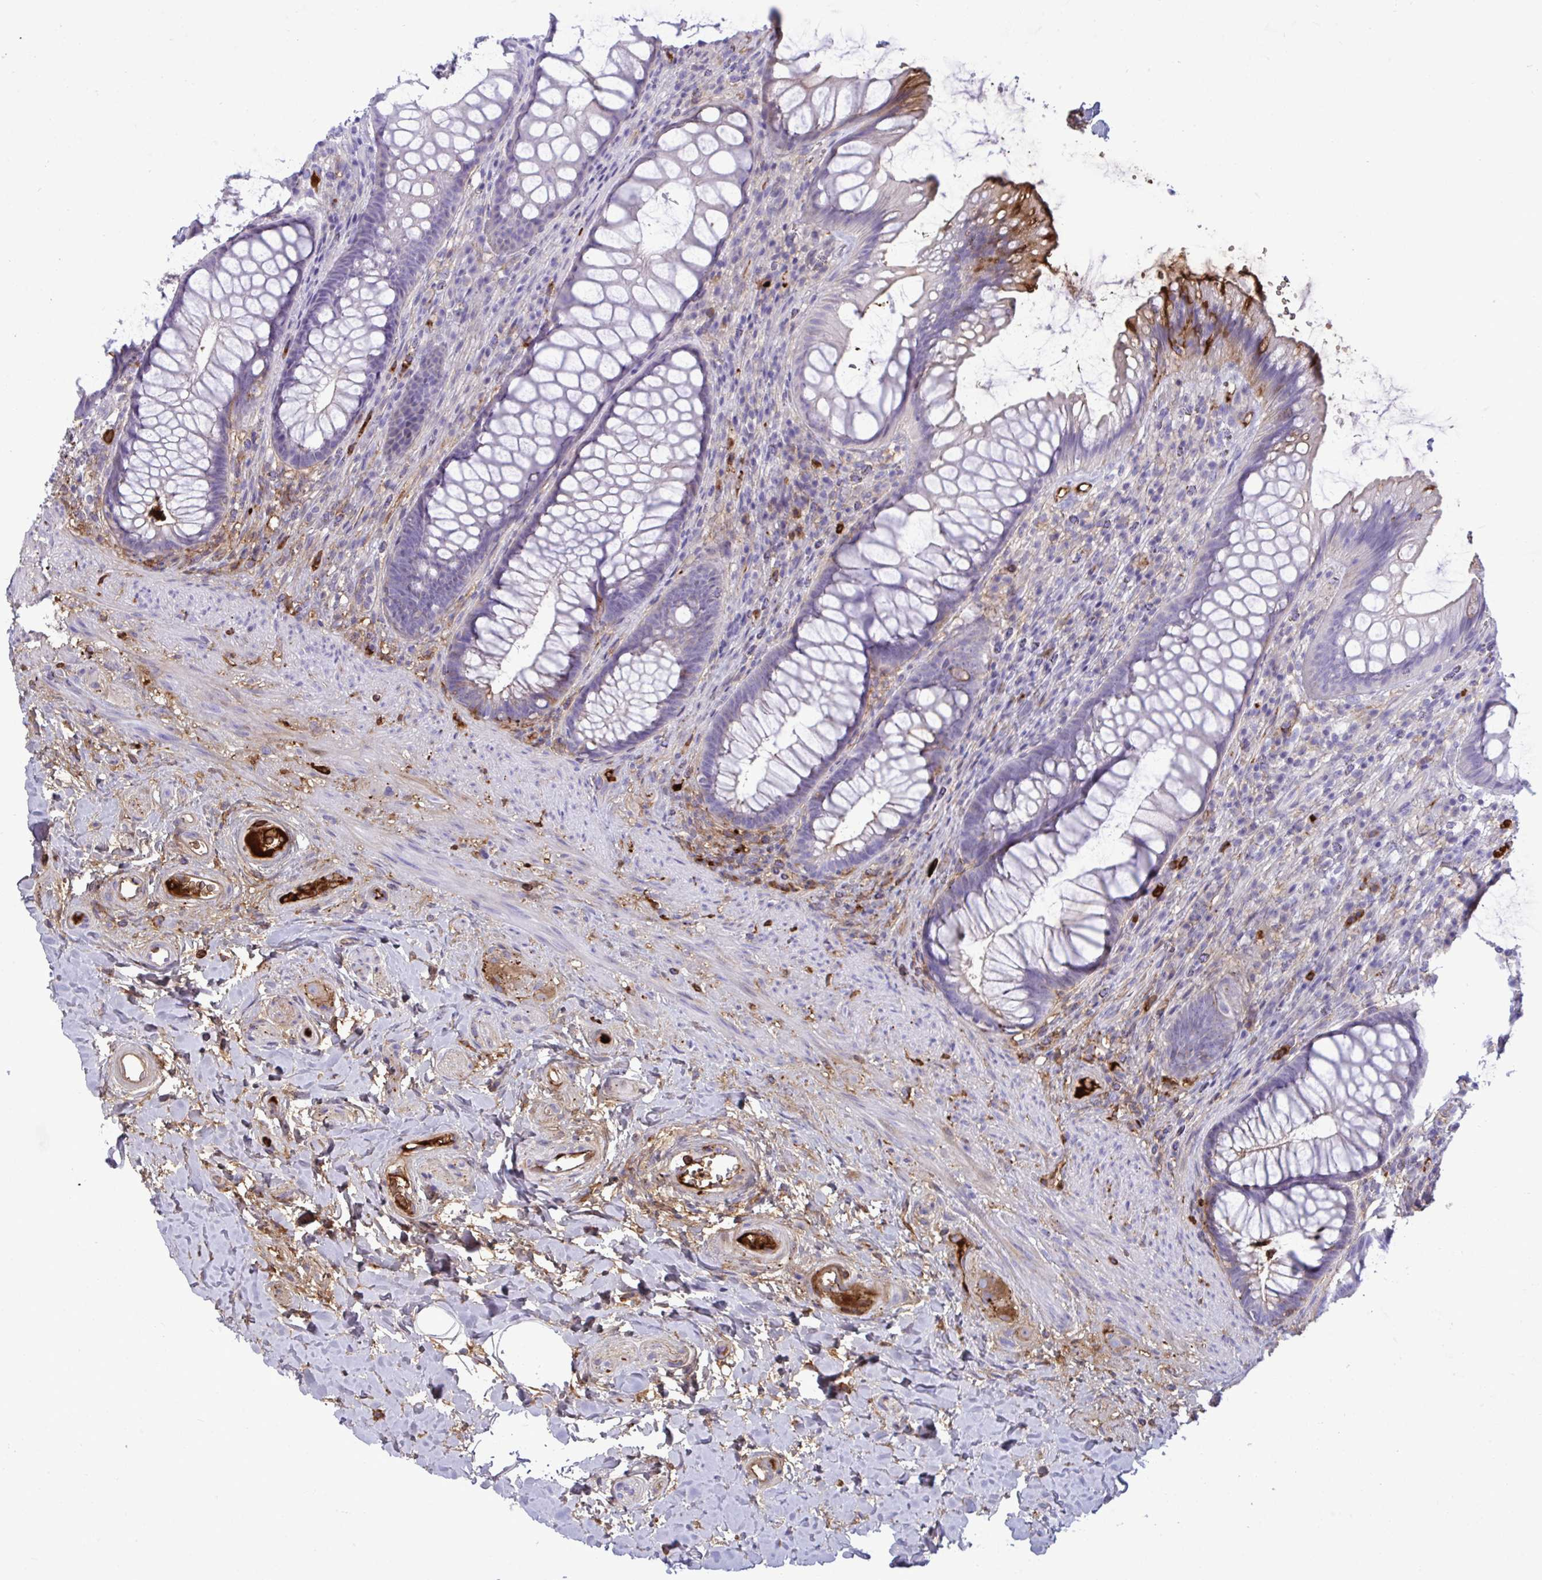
{"staining": {"intensity": "strong", "quantity": "<25%", "location": "cytoplasmic/membranous"}, "tissue": "rectum", "cell_type": "Glandular cells", "image_type": "normal", "snomed": [{"axis": "morphology", "description": "Normal tissue, NOS"}, {"axis": "topography", "description": "Rectum"}], "caption": "DAB (3,3'-diaminobenzidine) immunohistochemical staining of normal human rectum demonstrates strong cytoplasmic/membranous protein expression in about <25% of glandular cells.", "gene": "F2", "patient": {"sex": "male", "age": 53}}